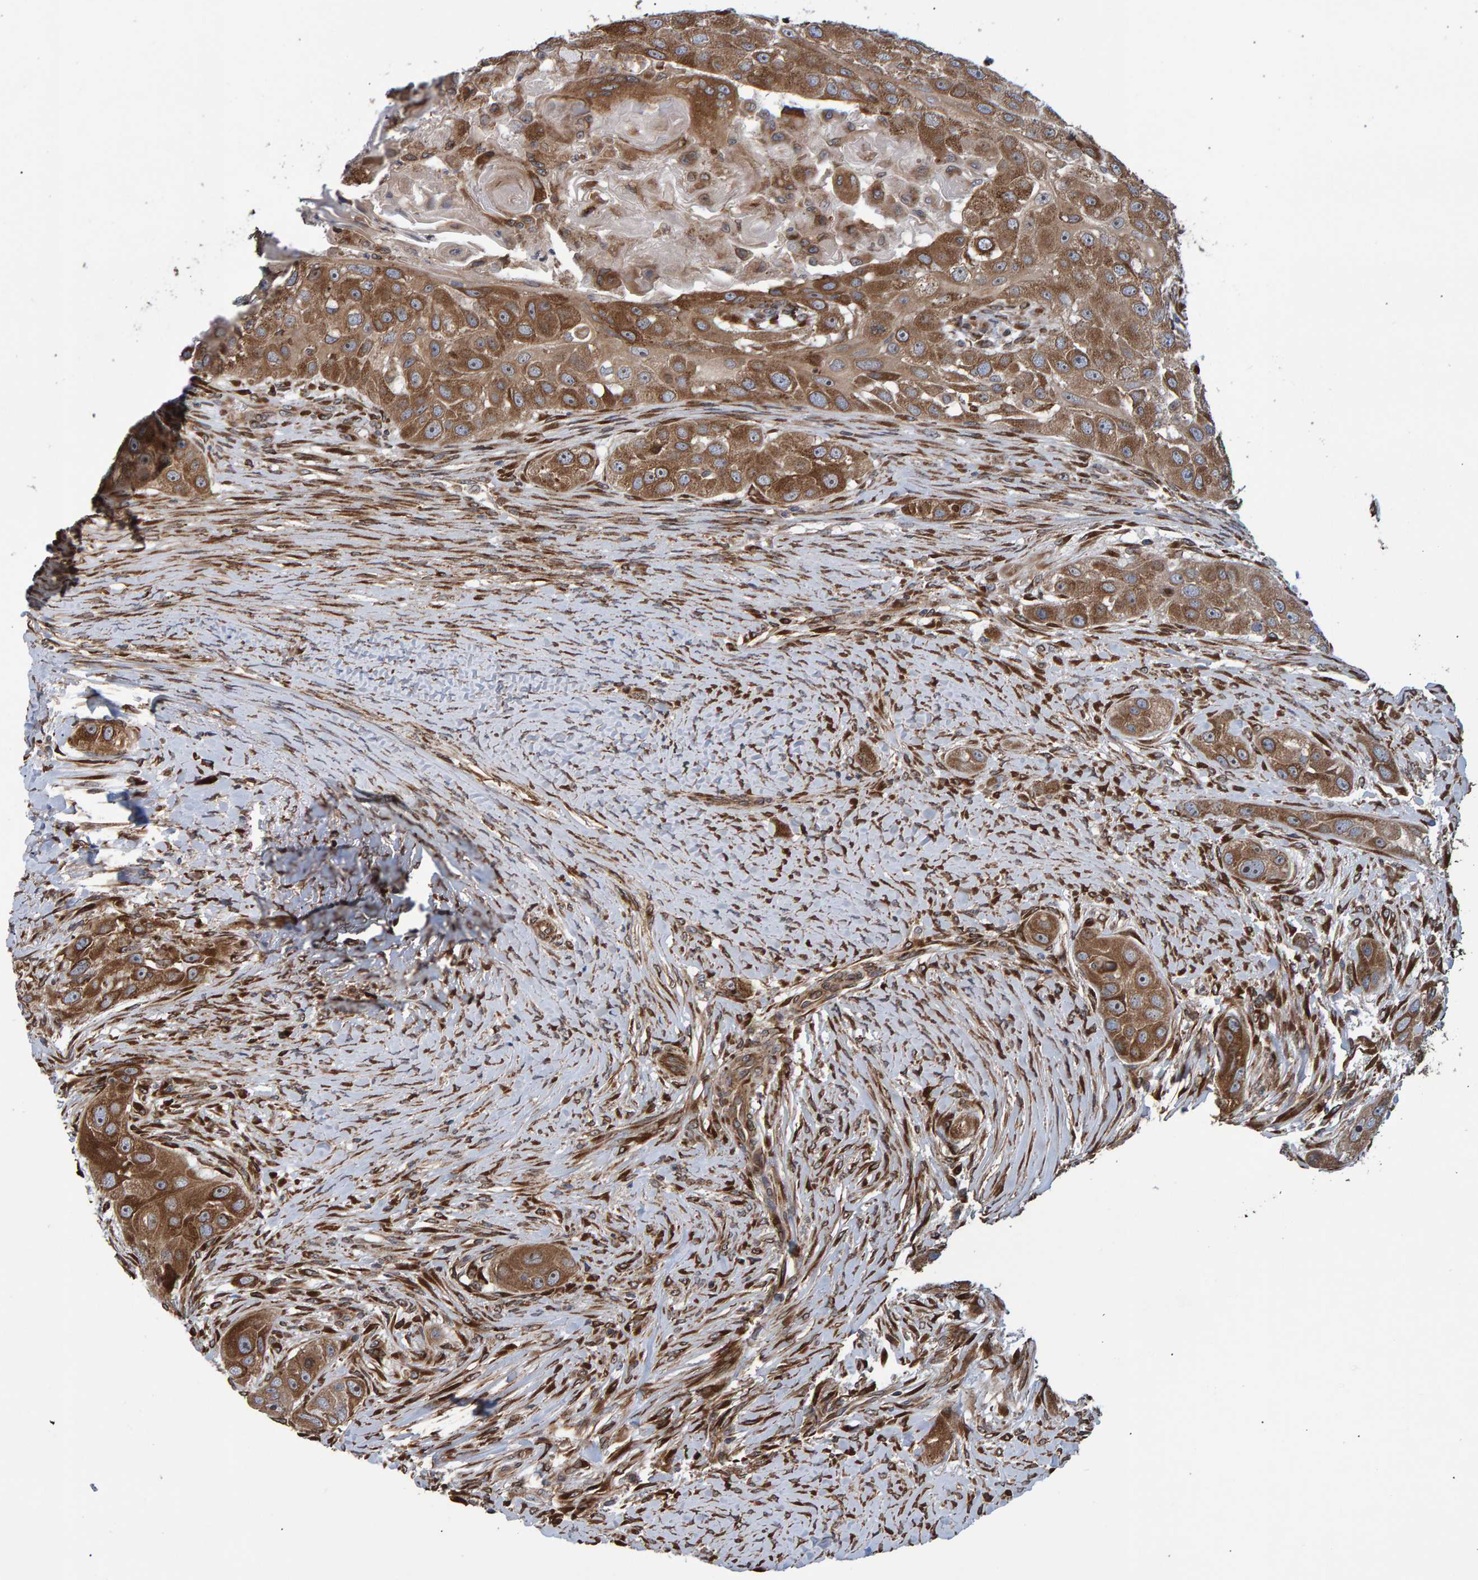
{"staining": {"intensity": "moderate", "quantity": ">75%", "location": "cytoplasmic/membranous"}, "tissue": "head and neck cancer", "cell_type": "Tumor cells", "image_type": "cancer", "snomed": [{"axis": "morphology", "description": "Normal tissue, NOS"}, {"axis": "morphology", "description": "Squamous cell carcinoma, NOS"}, {"axis": "topography", "description": "Skeletal muscle"}, {"axis": "topography", "description": "Head-Neck"}], "caption": "Immunohistochemistry (IHC) image of human head and neck cancer stained for a protein (brown), which demonstrates medium levels of moderate cytoplasmic/membranous expression in about >75% of tumor cells.", "gene": "FAM117A", "patient": {"sex": "male", "age": 51}}